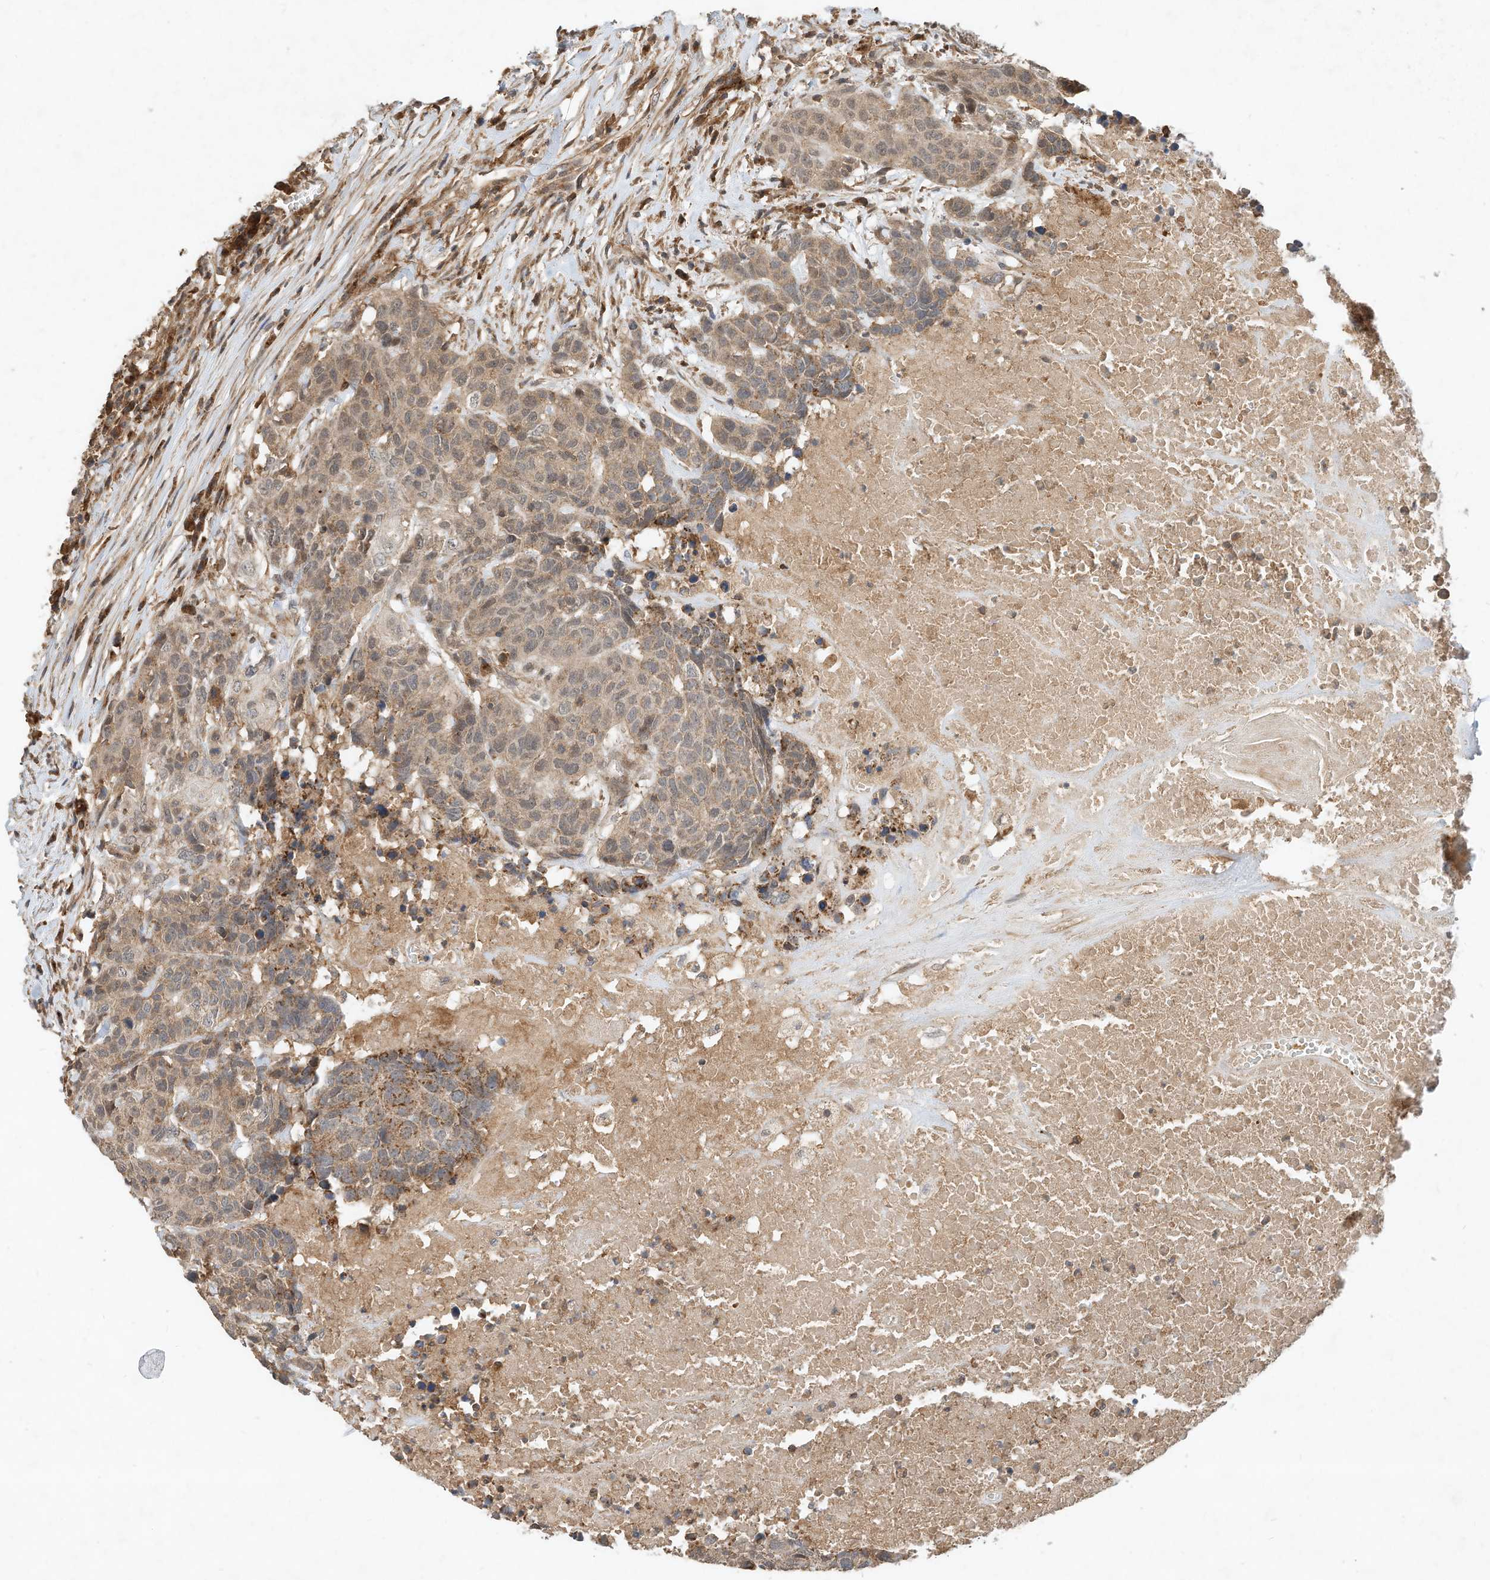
{"staining": {"intensity": "weak", "quantity": ">75%", "location": "cytoplasmic/membranous"}, "tissue": "head and neck cancer", "cell_type": "Tumor cells", "image_type": "cancer", "snomed": [{"axis": "morphology", "description": "Squamous cell carcinoma, NOS"}, {"axis": "topography", "description": "Head-Neck"}], "caption": "Head and neck cancer tissue shows weak cytoplasmic/membranous staining in about >75% of tumor cells", "gene": "CPAMD8", "patient": {"sex": "male", "age": 66}}